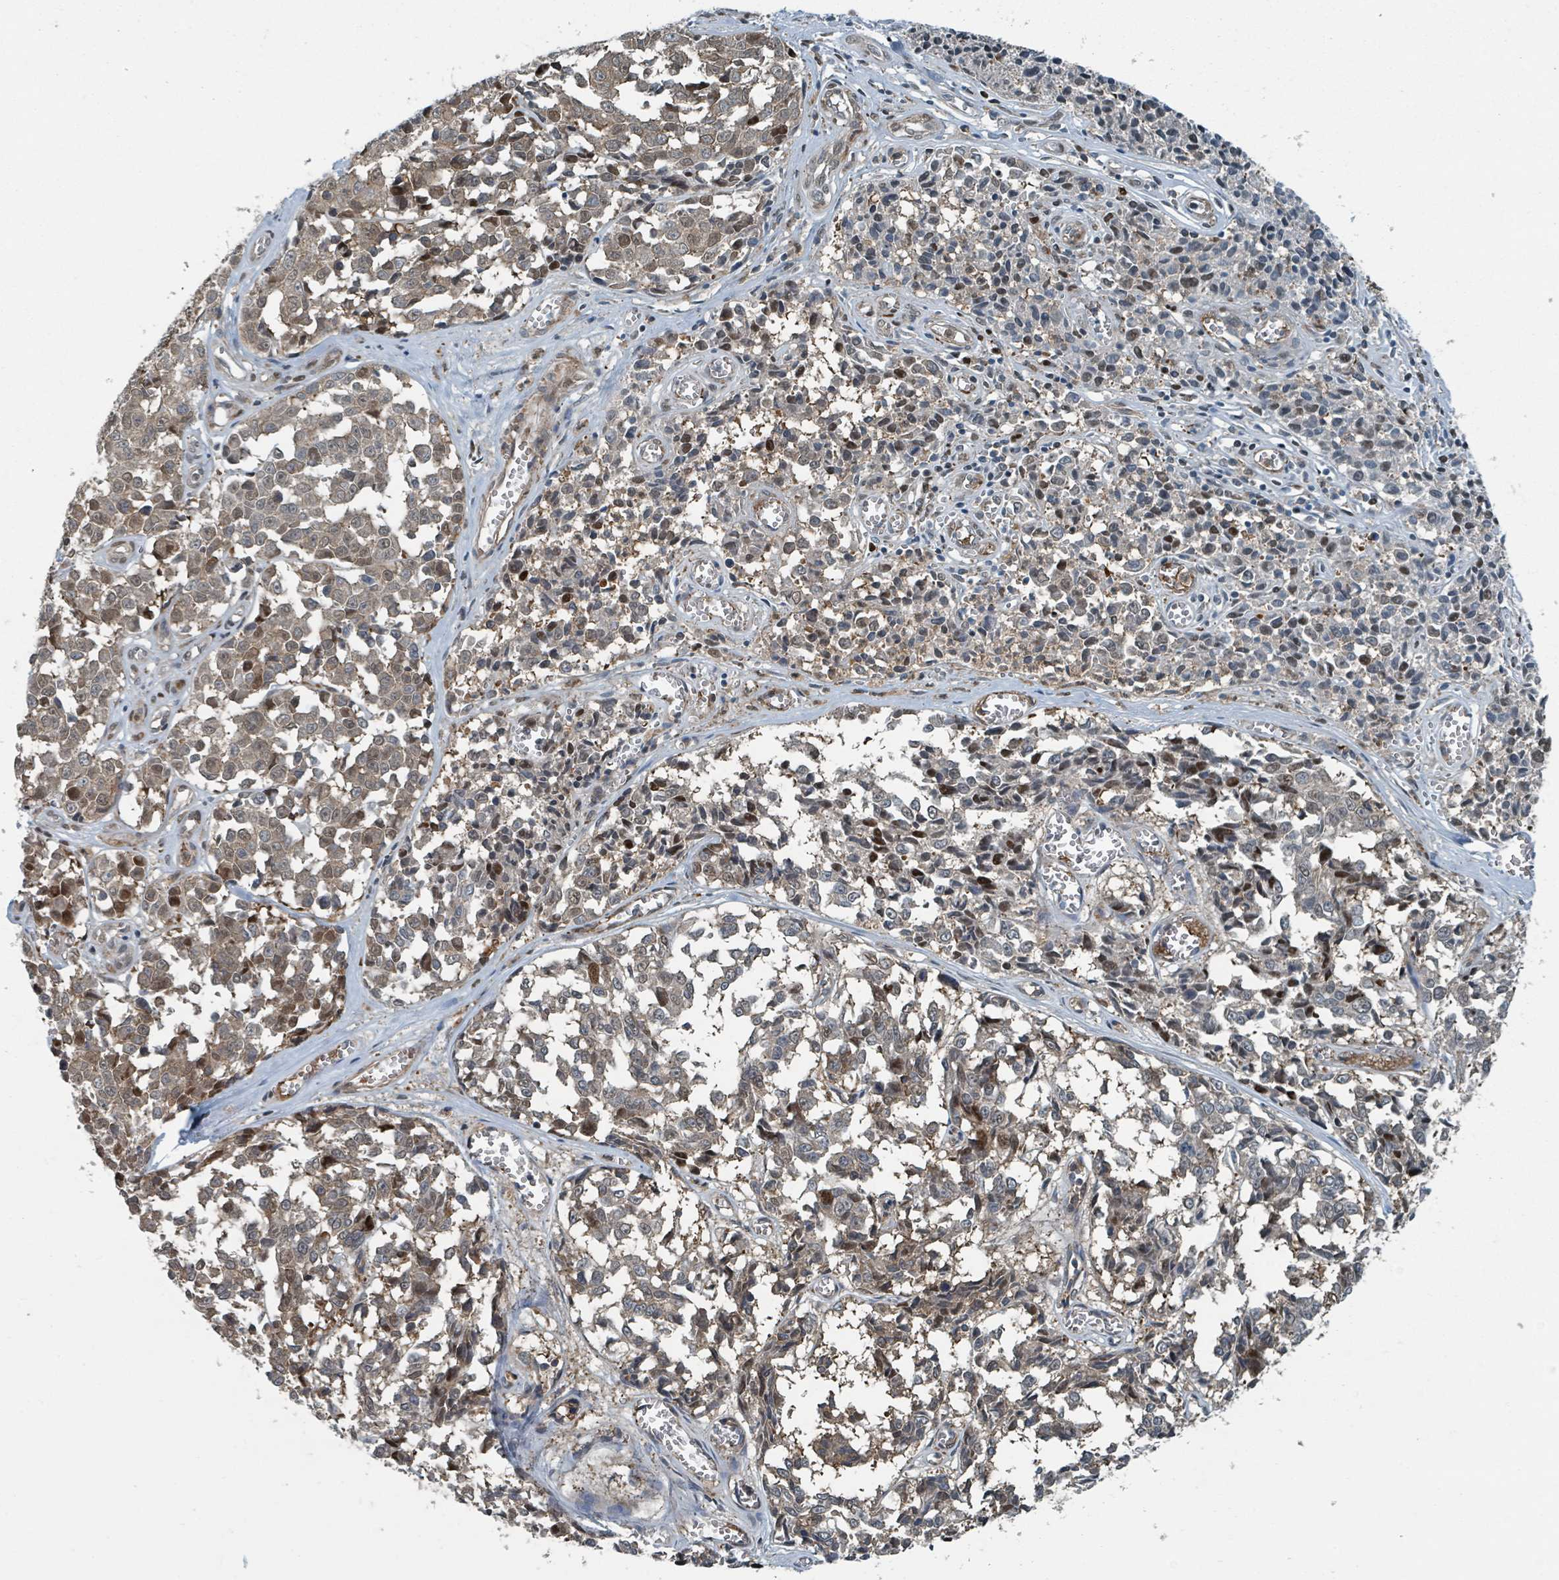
{"staining": {"intensity": "moderate", "quantity": "<25%", "location": "nuclear"}, "tissue": "melanoma", "cell_type": "Tumor cells", "image_type": "cancer", "snomed": [{"axis": "morphology", "description": "Malignant melanoma, NOS"}, {"axis": "topography", "description": "Skin"}], "caption": "The histopathology image shows immunohistochemical staining of malignant melanoma. There is moderate nuclear expression is seen in approximately <25% of tumor cells. (Brightfield microscopy of DAB IHC at high magnification).", "gene": "RHPN2", "patient": {"sex": "female", "age": 64}}